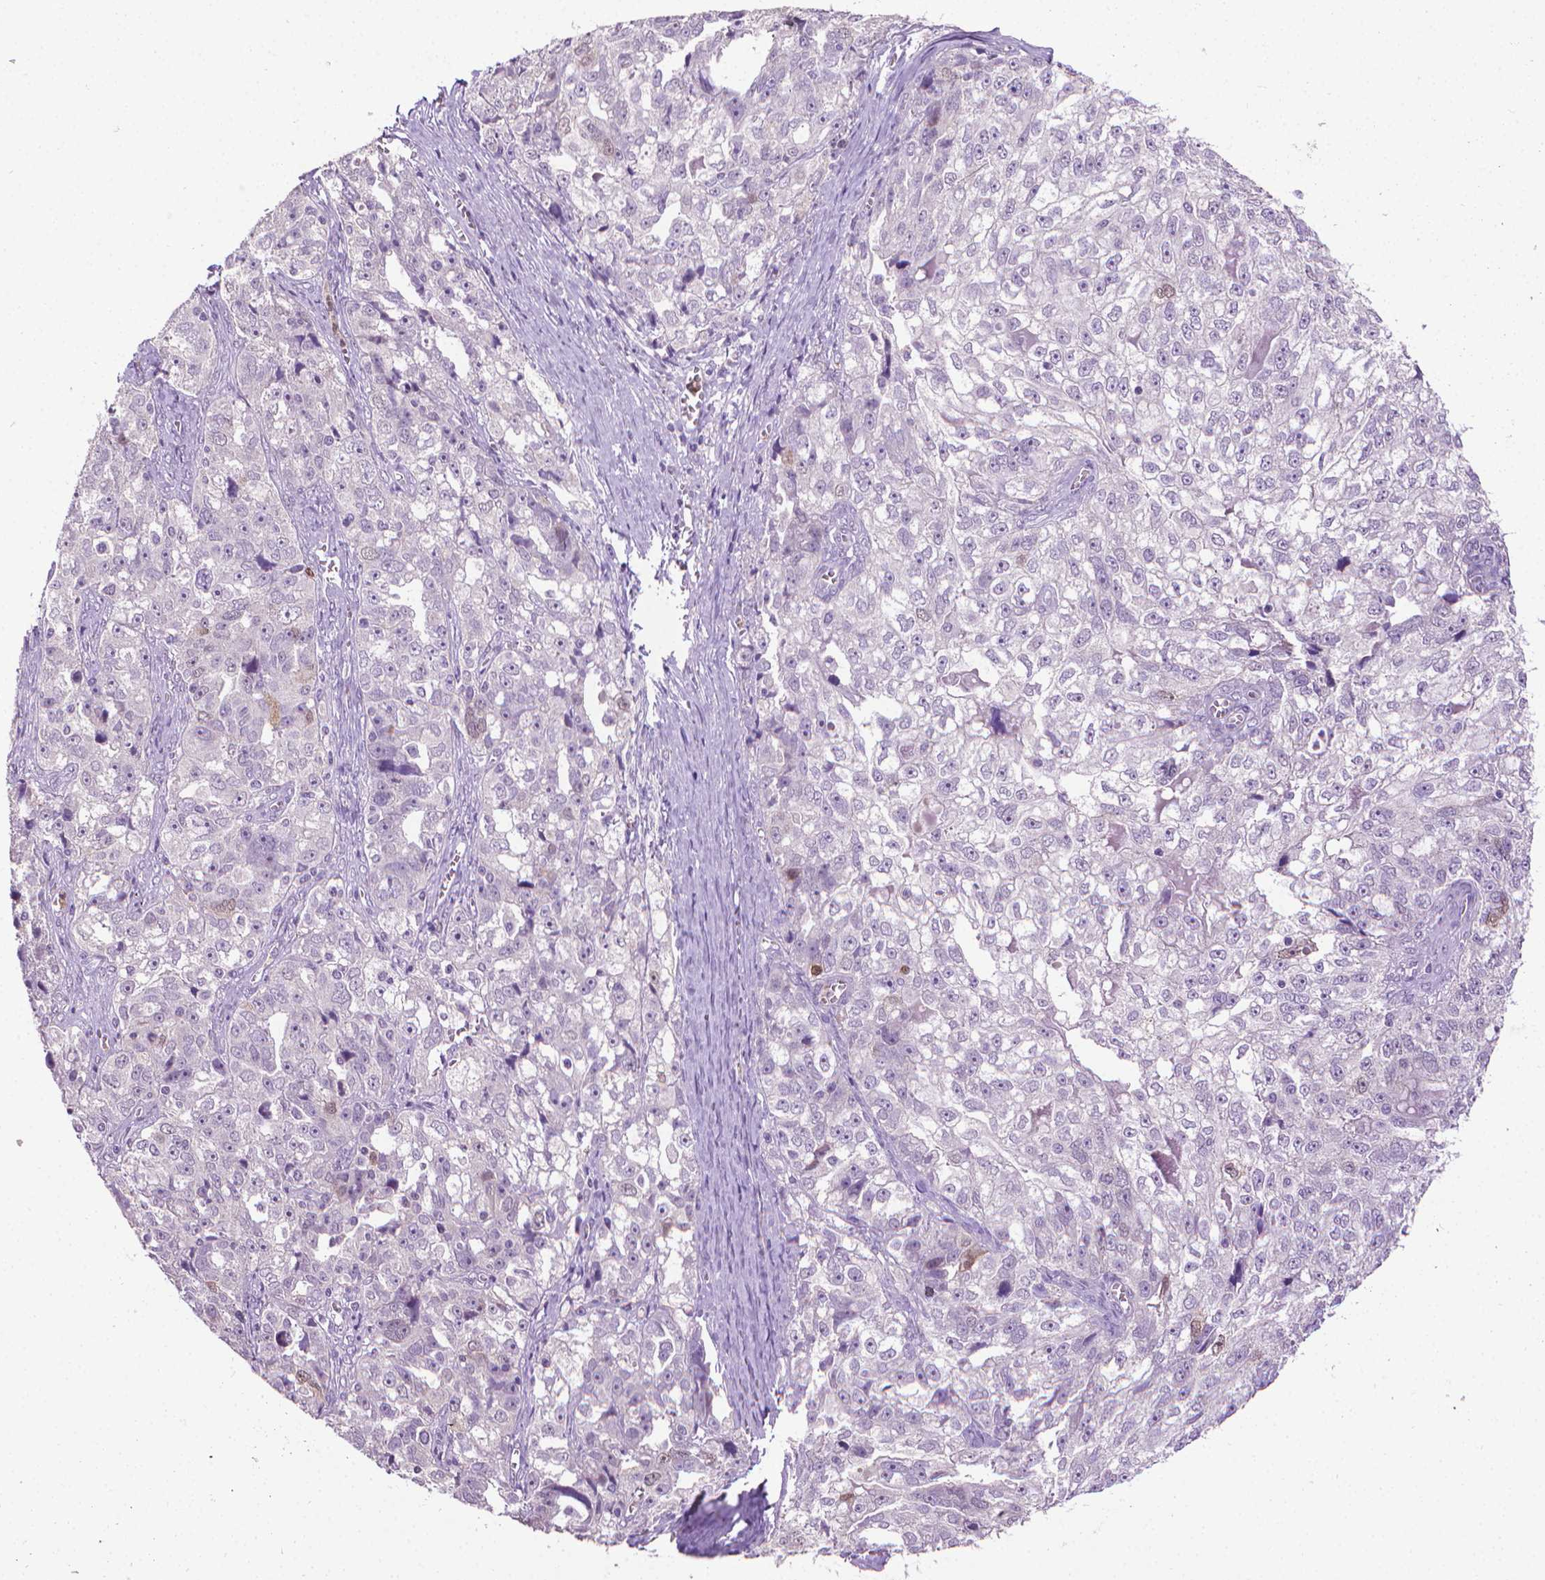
{"staining": {"intensity": "negative", "quantity": "none", "location": "none"}, "tissue": "ovarian cancer", "cell_type": "Tumor cells", "image_type": "cancer", "snomed": [{"axis": "morphology", "description": "Cystadenocarcinoma, serous, NOS"}, {"axis": "topography", "description": "Ovary"}], "caption": "High power microscopy histopathology image of an IHC image of ovarian cancer (serous cystadenocarcinoma), revealing no significant positivity in tumor cells.", "gene": "CDKN2D", "patient": {"sex": "female", "age": 51}}